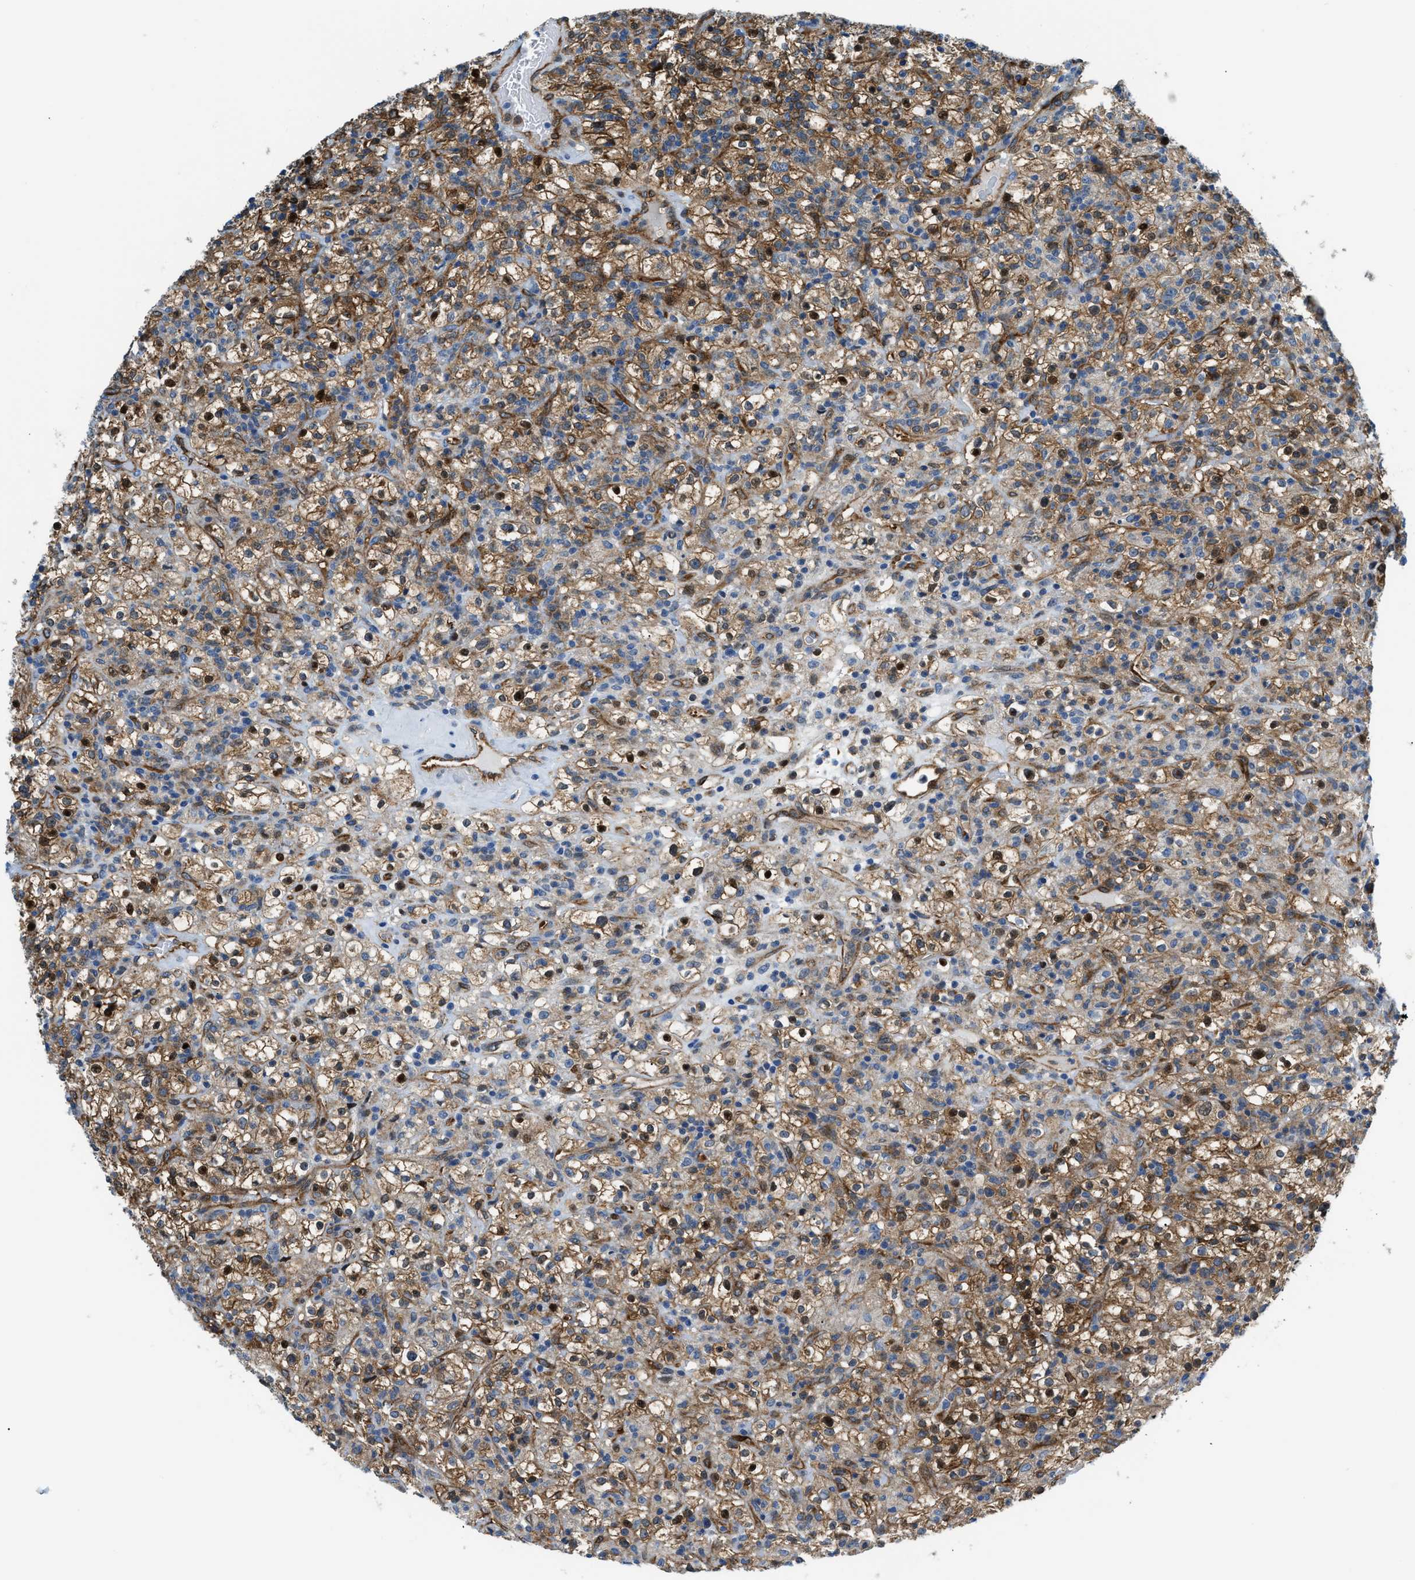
{"staining": {"intensity": "moderate", "quantity": ">75%", "location": "cytoplasmic/membranous"}, "tissue": "renal cancer", "cell_type": "Tumor cells", "image_type": "cancer", "snomed": [{"axis": "morphology", "description": "Normal tissue, NOS"}, {"axis": "morphology", "description": "Adenocarcinoma, NOS"}, {"axis": "topography", "description": "Kidney"}], "caption": "Protein expression analysis of renal cancer shows moderate cytoplasmic/membranous positivity in approximately >75% of tumor cells.", "gene": "YWHAE", "patient": {"sex": "female", "age": 72}}